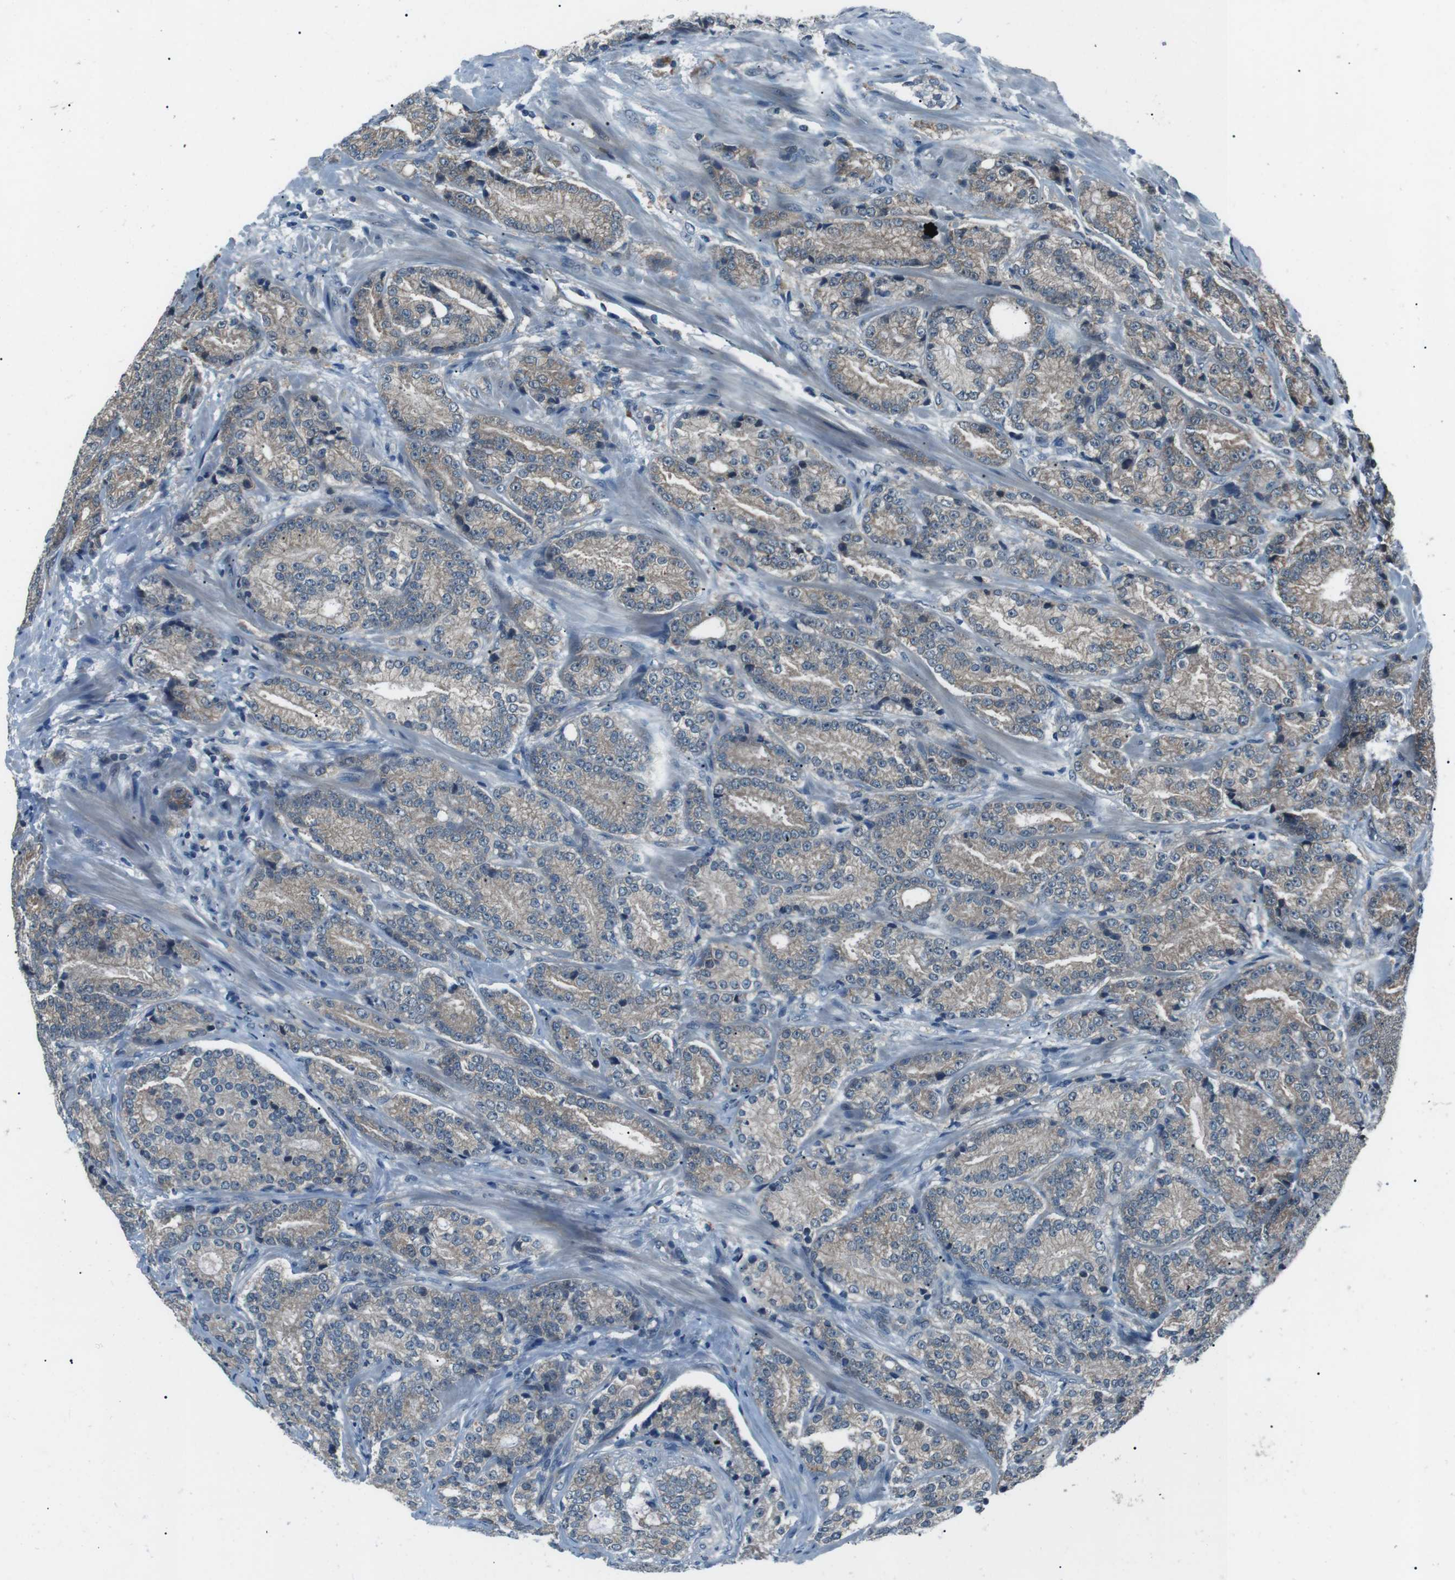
{"staining": {"intensity": "weak", "quantity": "25%-75%", "location": "cytoplasmic/membranous"}, "tissue": "prostate cancer", "cell_type": "Tumor cells", "image_type": "cancer", "snomed": [{"axis": "morphology", "description": "Adenocarcinoma, High grade"}, {"axis": "topography", "description": "Prostate"}], "caption": "An immunohistochemistry (IHC) photomicrograph of tumor tissue is shown. Protein staining in brown labels weak cytoplasmic/membranous positivity in adenocarcinoma (high-grade) (prostate) within tumor cells.", "gene": "LRIG2", "patient": {"sex": "male", "age": 61}}